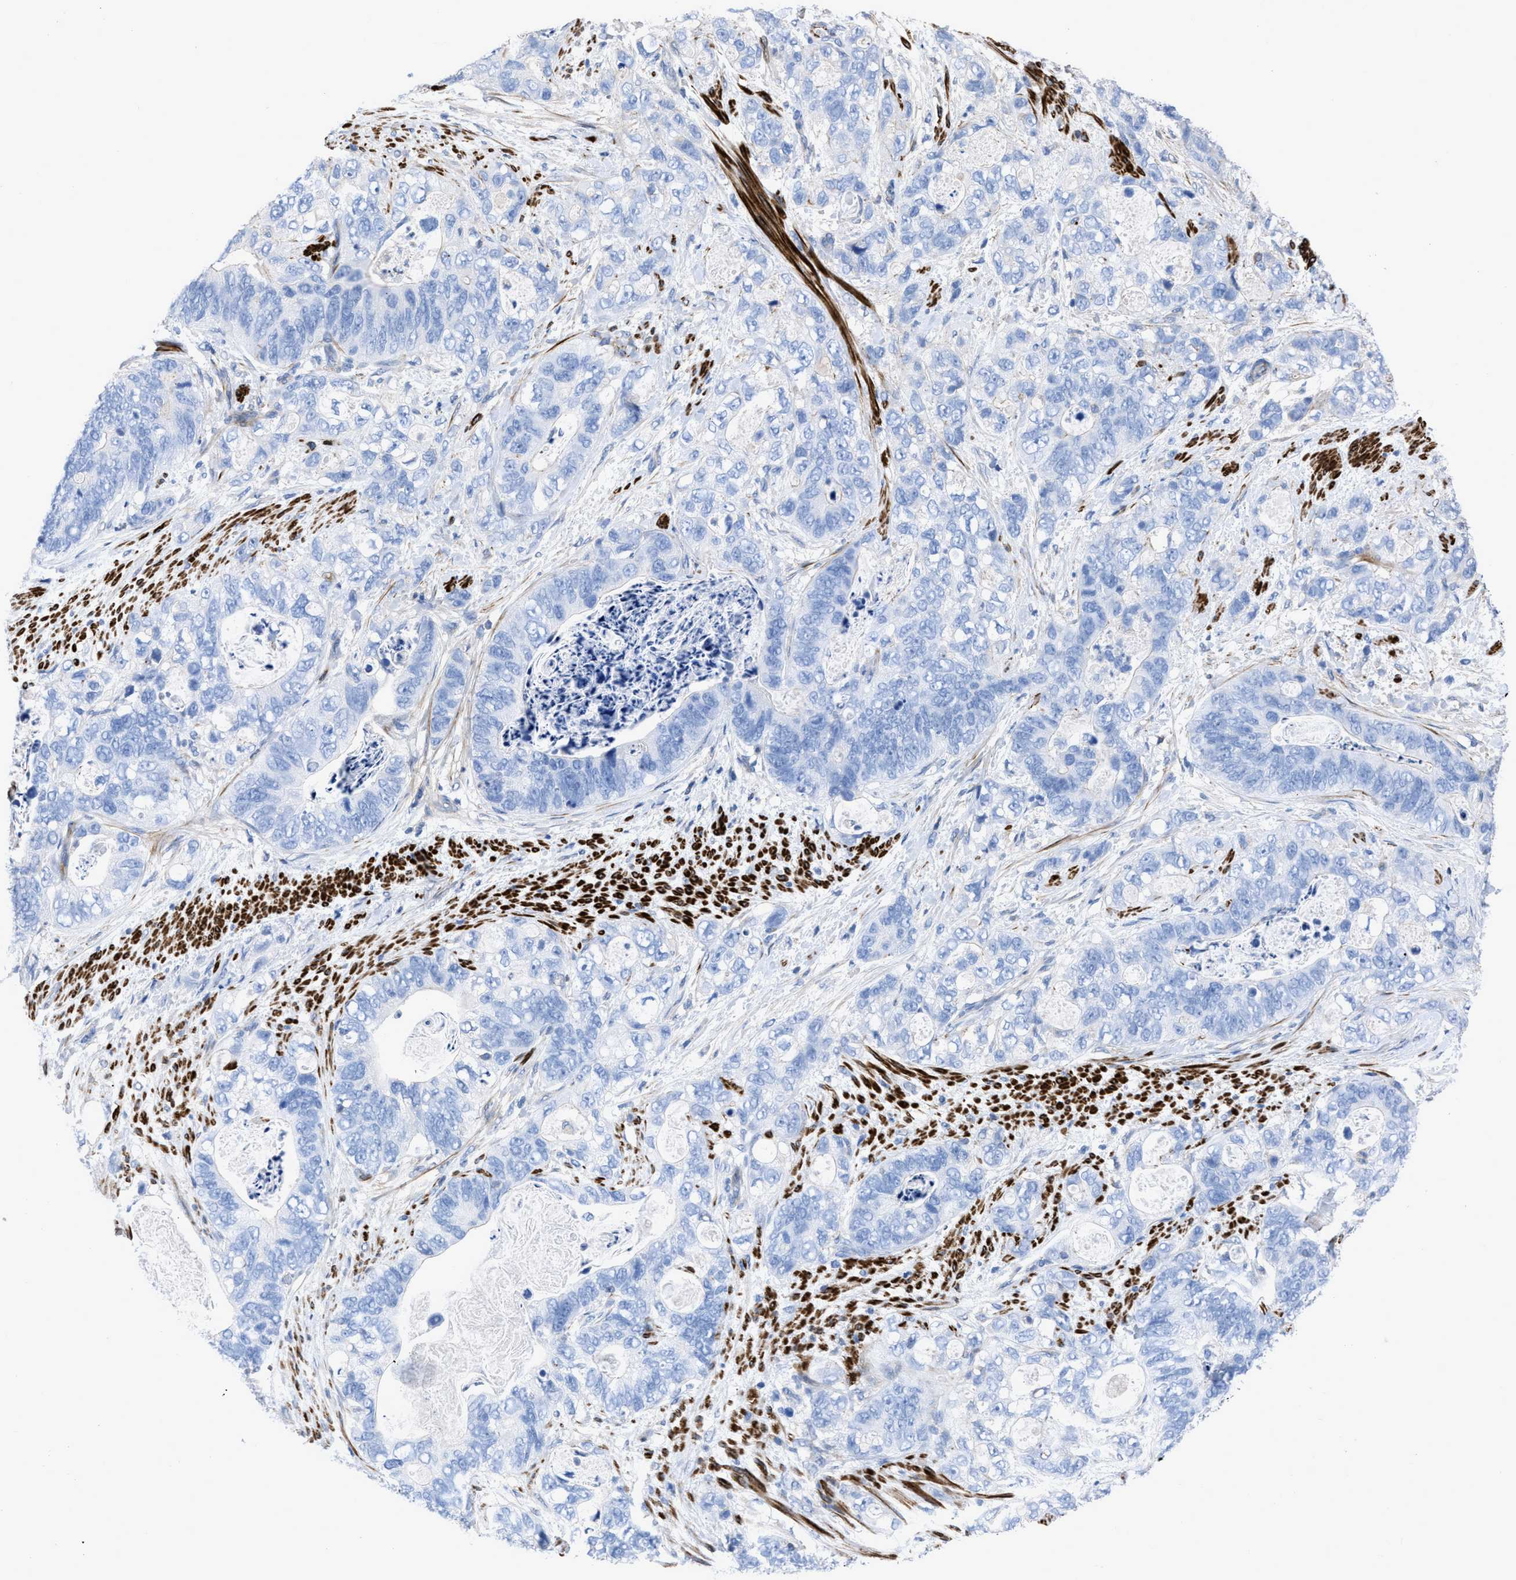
{"staining": {"intensity": "negative", "quantity": "none", "location": "none"}, "tissue": "stomach cancer", "cell_type": "Tumor cells", "image_type": "cancer", "snomed": [{"axis": "morphology", "description": "Normal tissue, NOS"}, {"axis": "morphology", "description": "Adenocarcinoma, NOS"}, {"axis": "topography", "description": "Stomach"}], "caption": "Immunohistochemistry of stomach cancer displays no expression in tumor cells.", "gene": "PRMT2", "patient": {"sex": "female", "age": 89}}